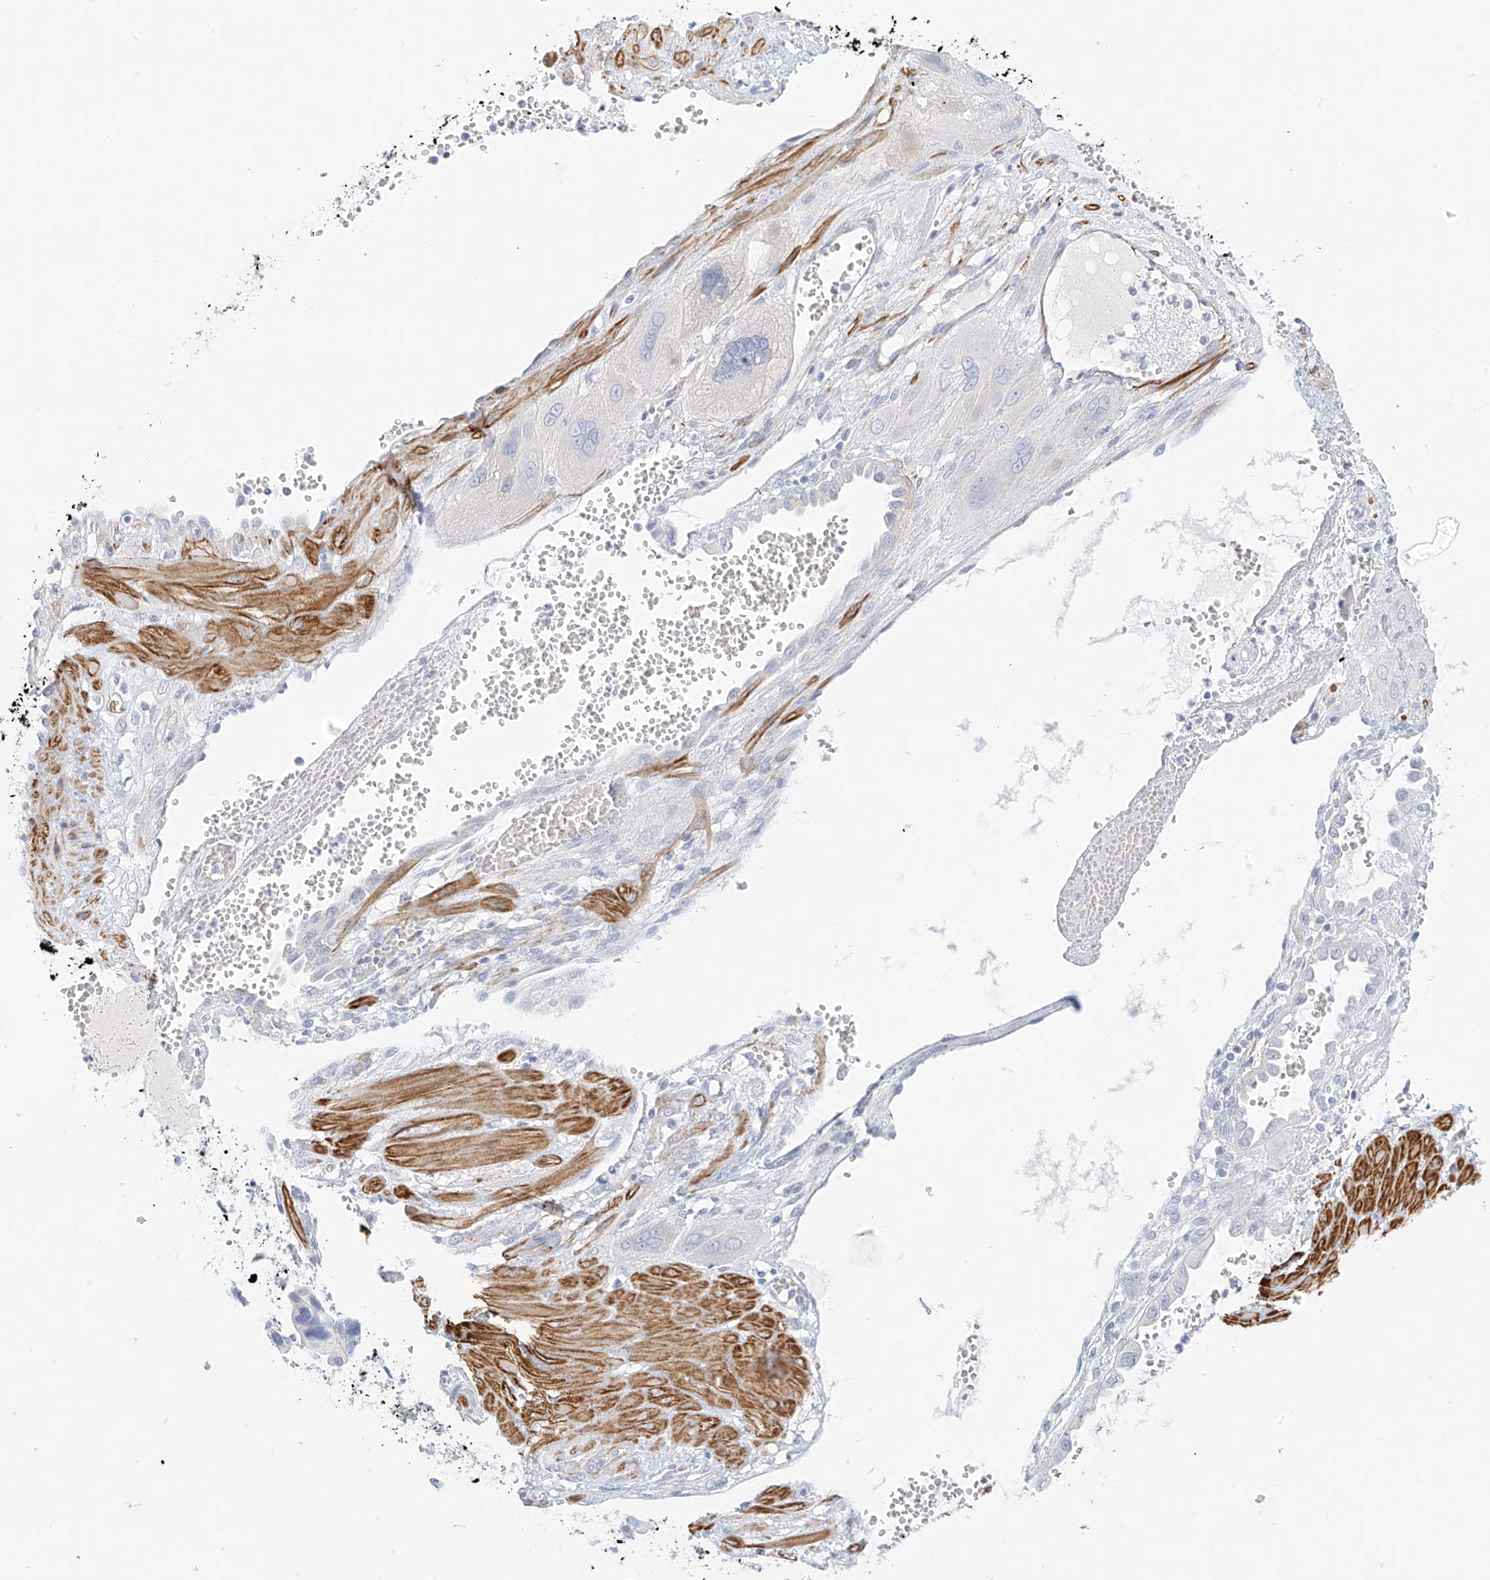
{"staining": {"intensity": "negative", "quantity": "none", "location": "none"}, "tissue": "cervical cancer", "cell_type": "Tumor cells", "image_type": "cancer", "snomed": [{"axis": "morphology", "description": "Squamous cell carcinoma, NOS"}, {"axis": "topography", "description": "Cervix"}], "caption": "A micrograph of human cervical cancer is negative for staining in tumor cells.", "gene": "ST3GAL5", "patient": {"sex": "female", "age": 34}}